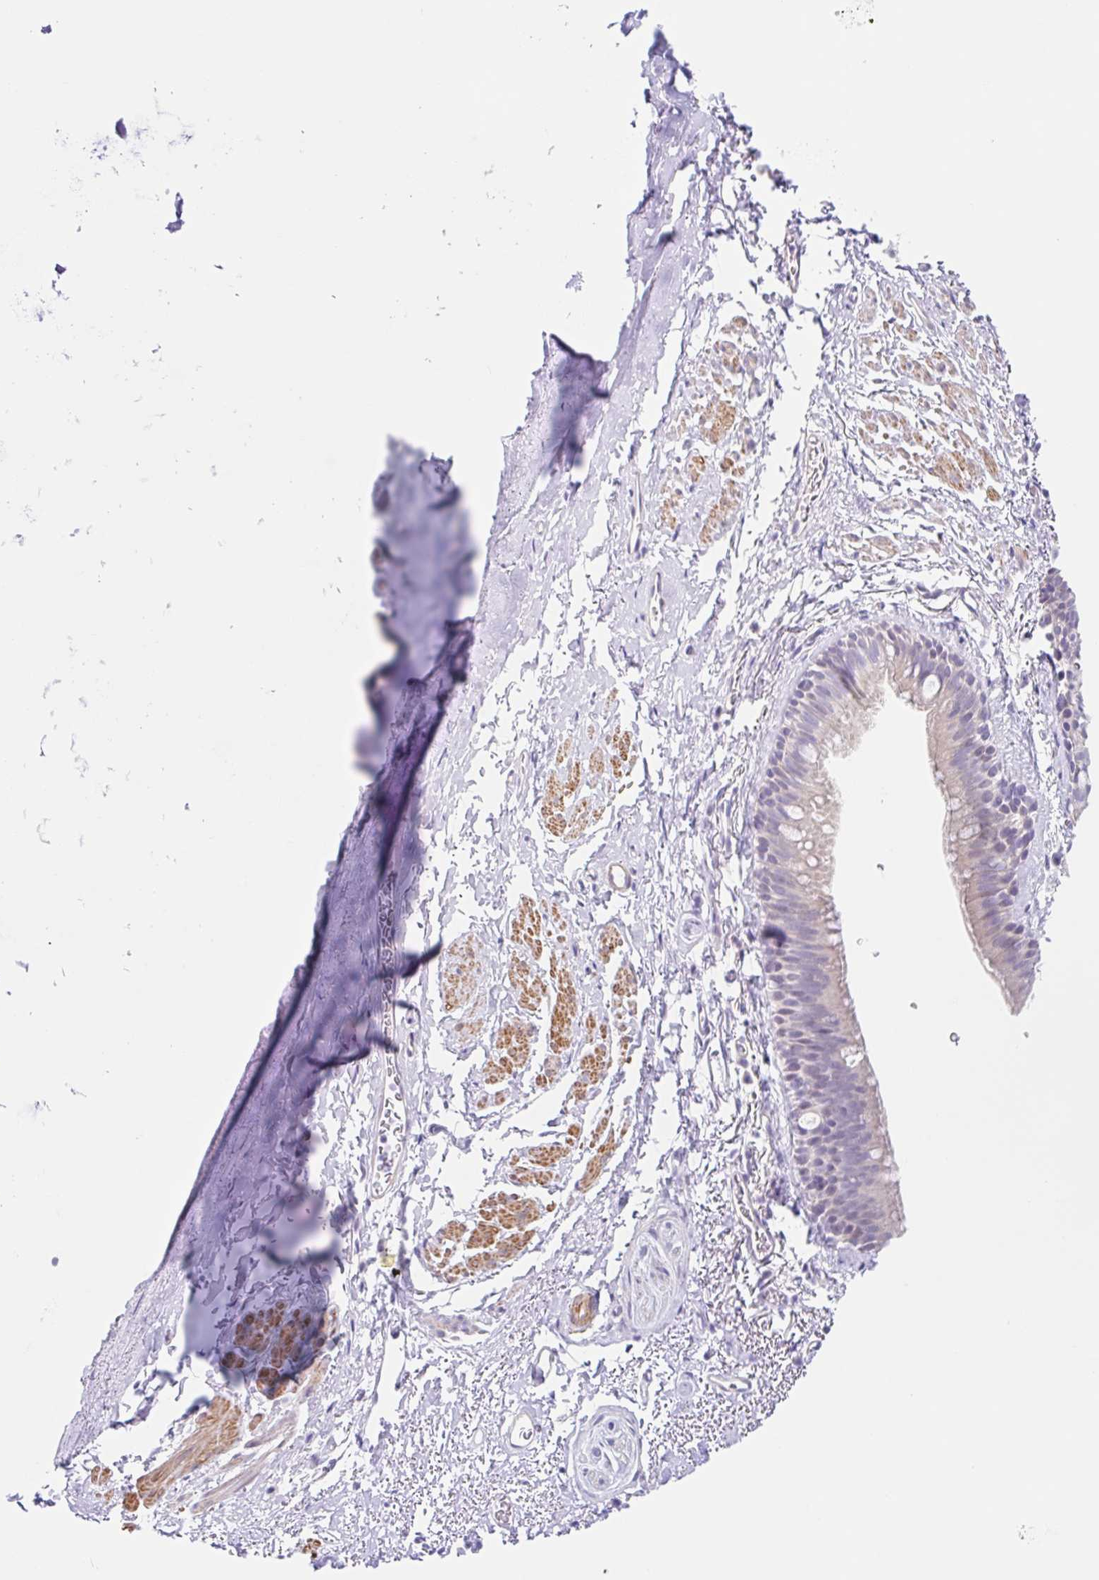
{"staining": {"intensity": "negative", "quantity": "none", "location": "none"}, "tissue": "bronchus", "cell_type": "Respiratory epithelial cells", "image_type": "normal", "snomed": [{"axis": "morphology", "description": "Normal tissue, NOS"}, {"axis": "topography", "description": "Bronchus"}], "caption": "Protein analysis of normal bronchus shows no significant staining in respiratory epithelial cells.", "gene": "DCAF17", "patient": {"sex": "male", "age": 67}}